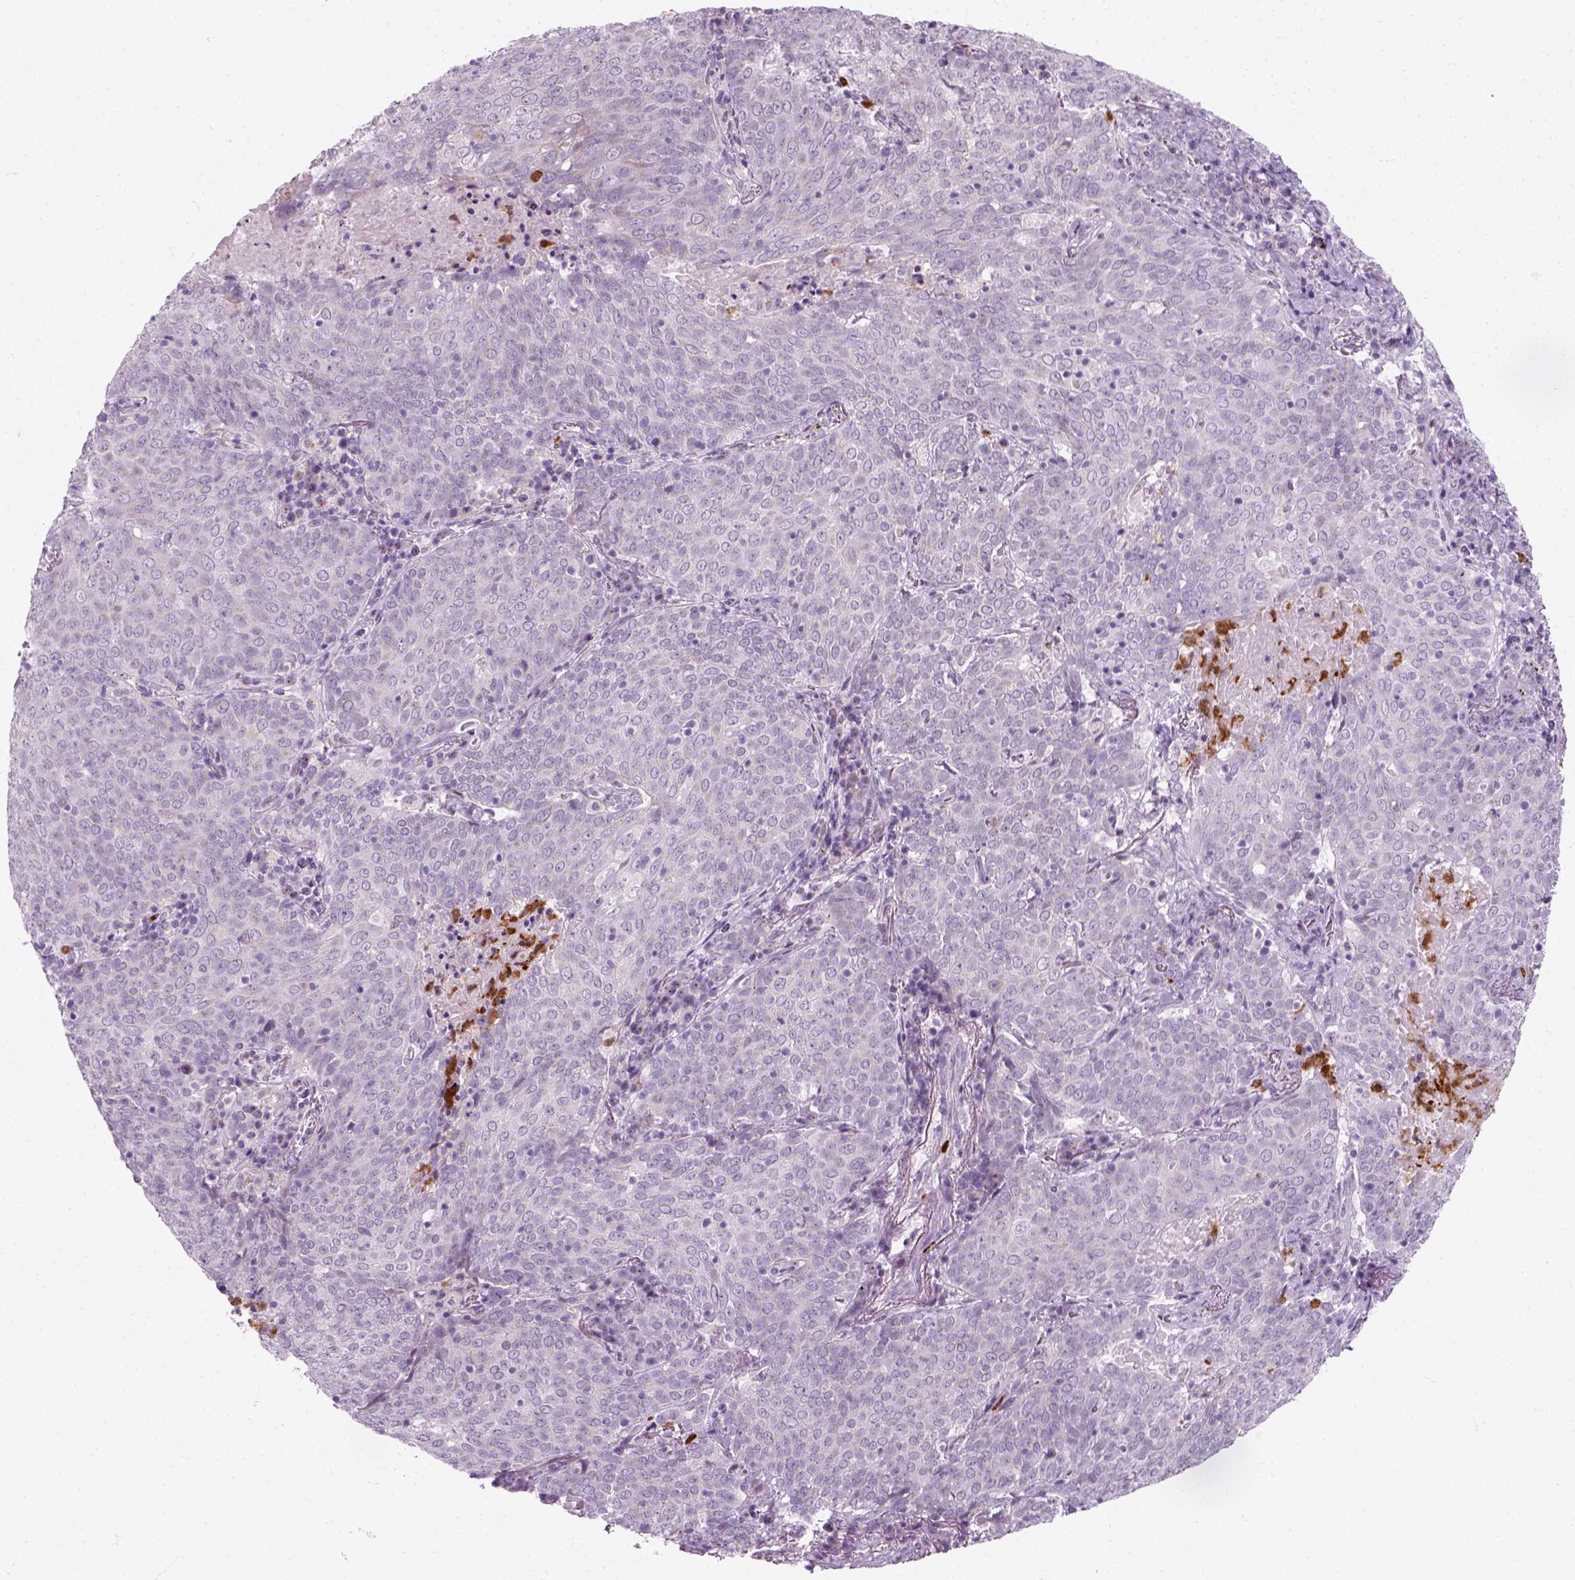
{"staining": {"intensity": "negative", "quantity": "none", "location": "none"}, "tissue": "lung cancer", "cell_type": "Tumor cells", "image_type": "cancer", "snomed": [{"axis": "morphology", "description": "Squamous cell carcinoma, NOS"}, {"axis": "topography", "description": "Lung"}], "caption": "A high-resolution histopathology image shows immunohistochemistry staining of squamous cell carcinoma (lung), which exhibits no significant positivity in tumor cells. The staining is performed using DAB brown chromogen with nuclei counter-stained in using hematoxylin.", "gene": "IL4", "patient": {"sex": "male", "age": 82}}